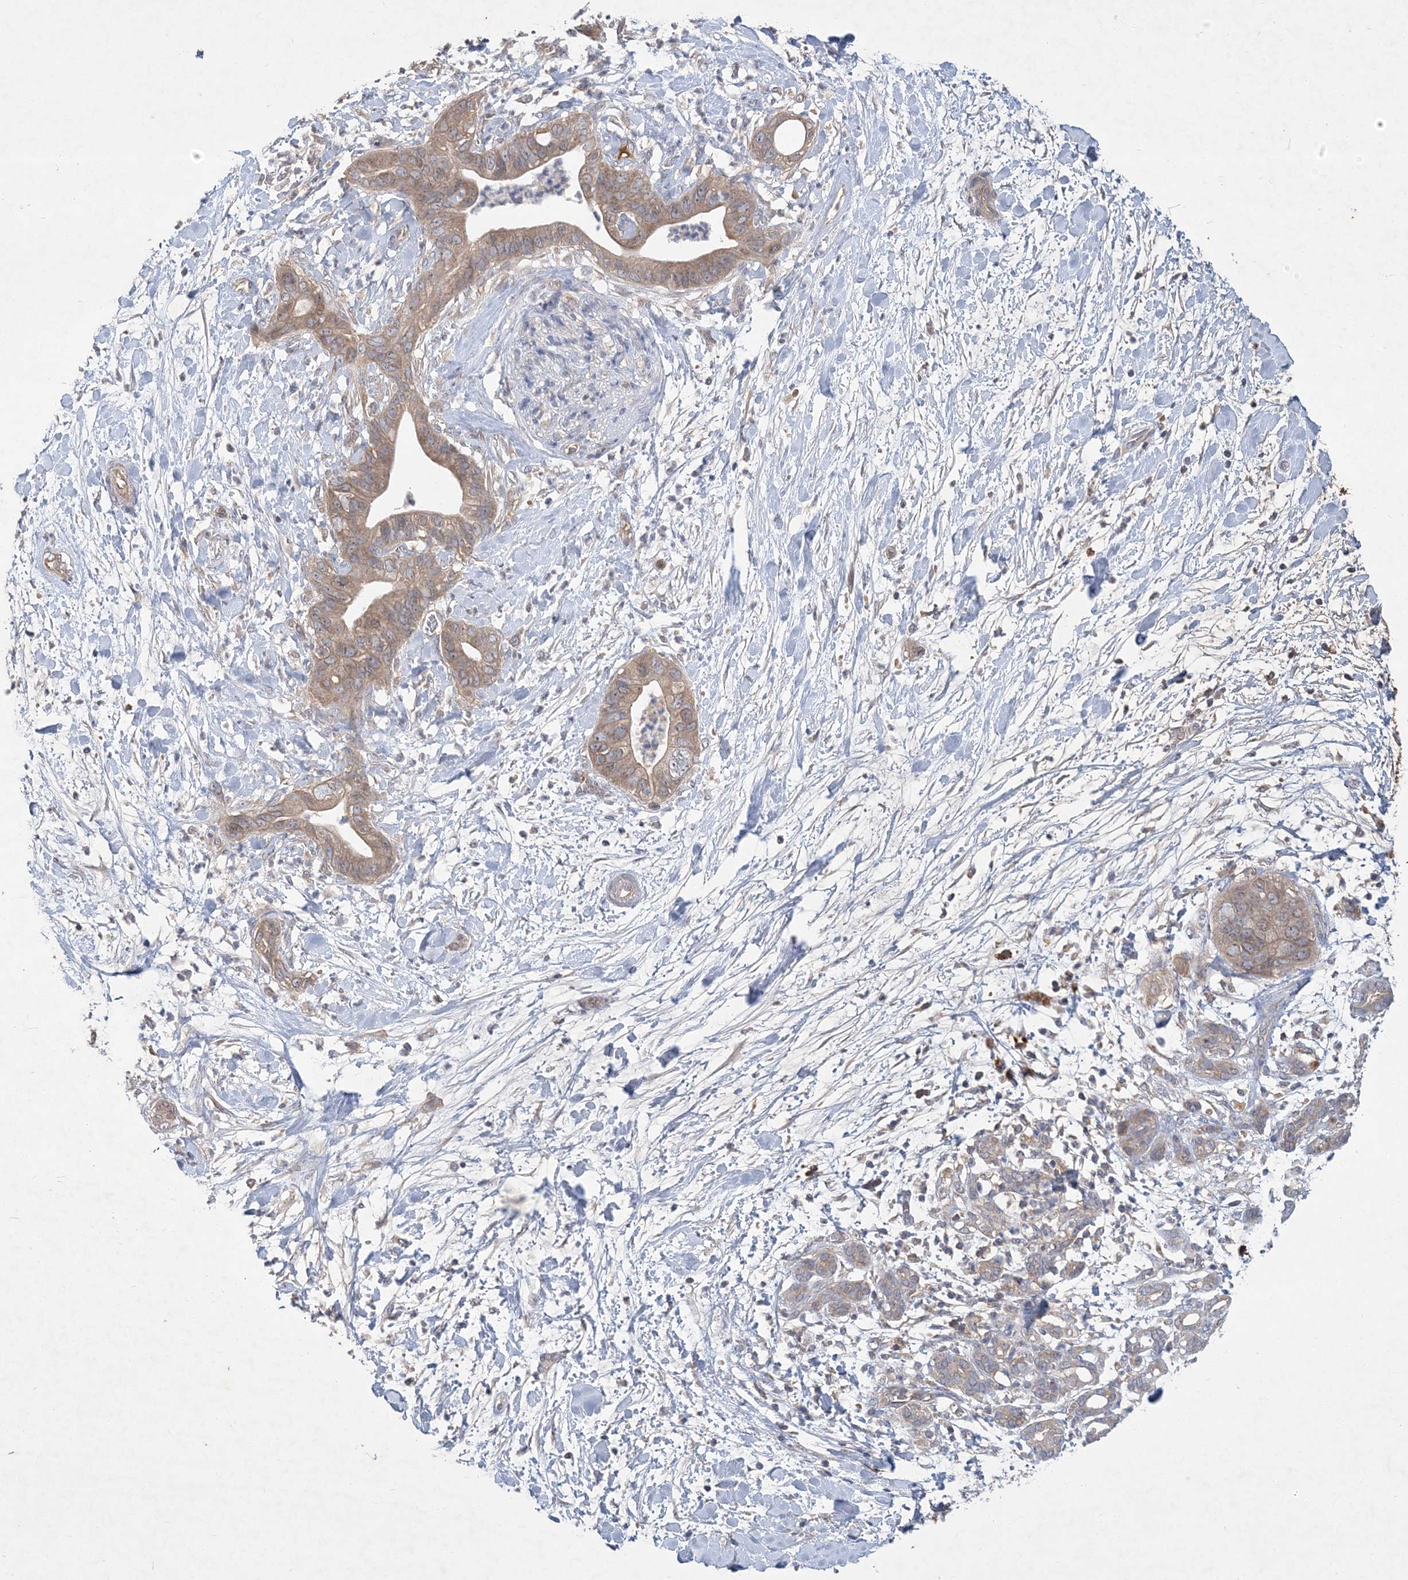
{"staining": {"intensity": "weak", "quantity": ">75%", "location": "cytoplasmic/membranous"}, "tissue": "pancreatic cancer", "cell_type": "Tumor cells", "image_type": "cancer", "snomed": [{"axis": "morphology", "description": "Adenocarcinoma, NOS"}, {"axis": "topography", "description": "Pancreas"}], "caption": "Weak cytoplasmic/membranous protein positivity is seen in approximately >75% of tumor cells in pancreatic cancer. Nuclei are stained in blue.", "gene": "RNF25", "patient": {"sex": "female", "age": 78}}